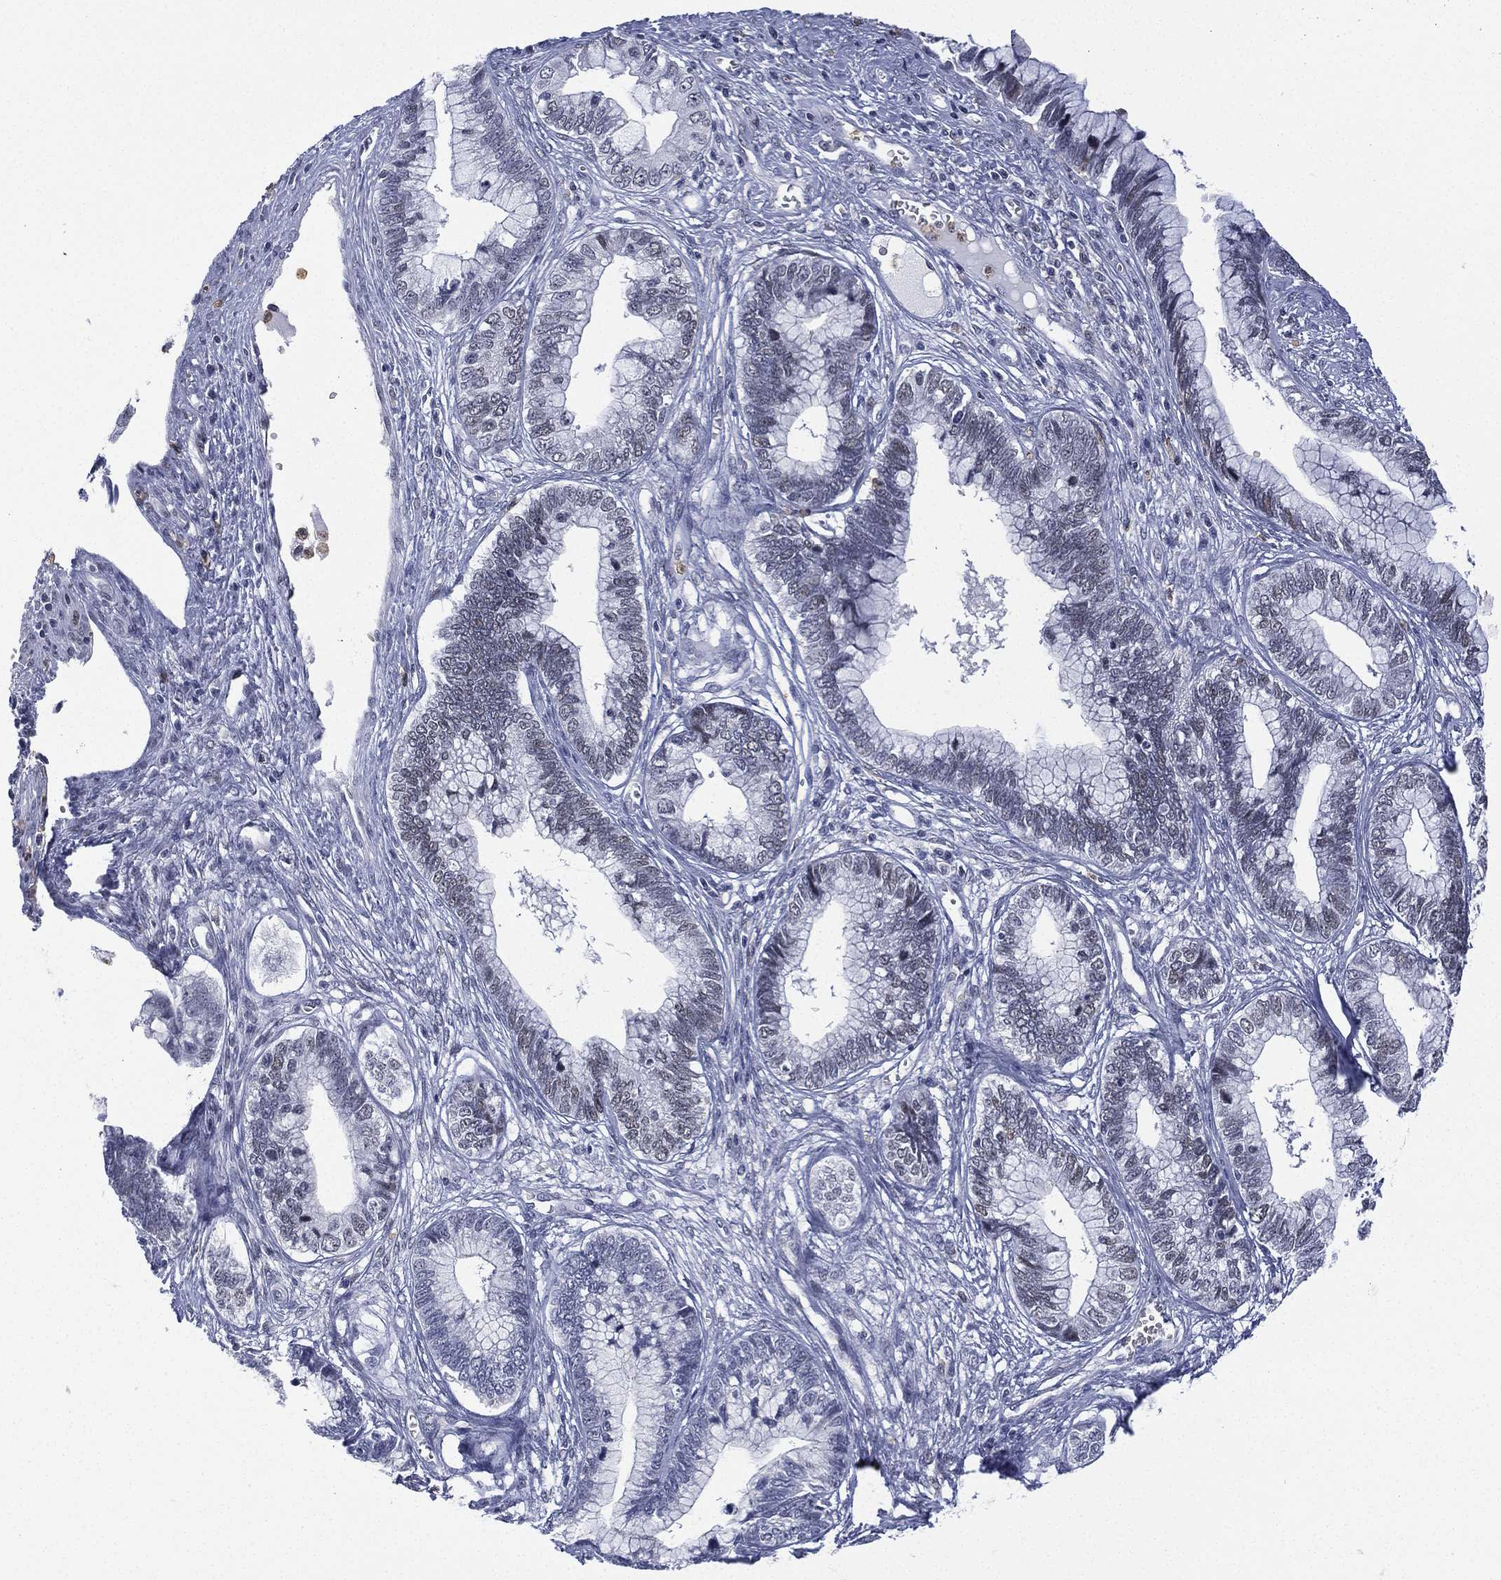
{"staining": {"intensity": "negative", "quantity": "none", "location": "none"}, "tissue": "cervical cancer", "cell_type": "Tumor cells", "image_type": "cancer", "snomed": [{"axis": "morphology", "description": "Adenocarcinoma, NOS"}, {"axis": "topography", "description": "Cervix"}], "caption": "A high-resolution micrograph shows IHC staining of cervical adenocarcinoma, which exhibits no significant staining in tumor cells. Nuclei are stained in blue.", "gene": "ZNF711", "patient": {"sex": "female", "age": 44}}